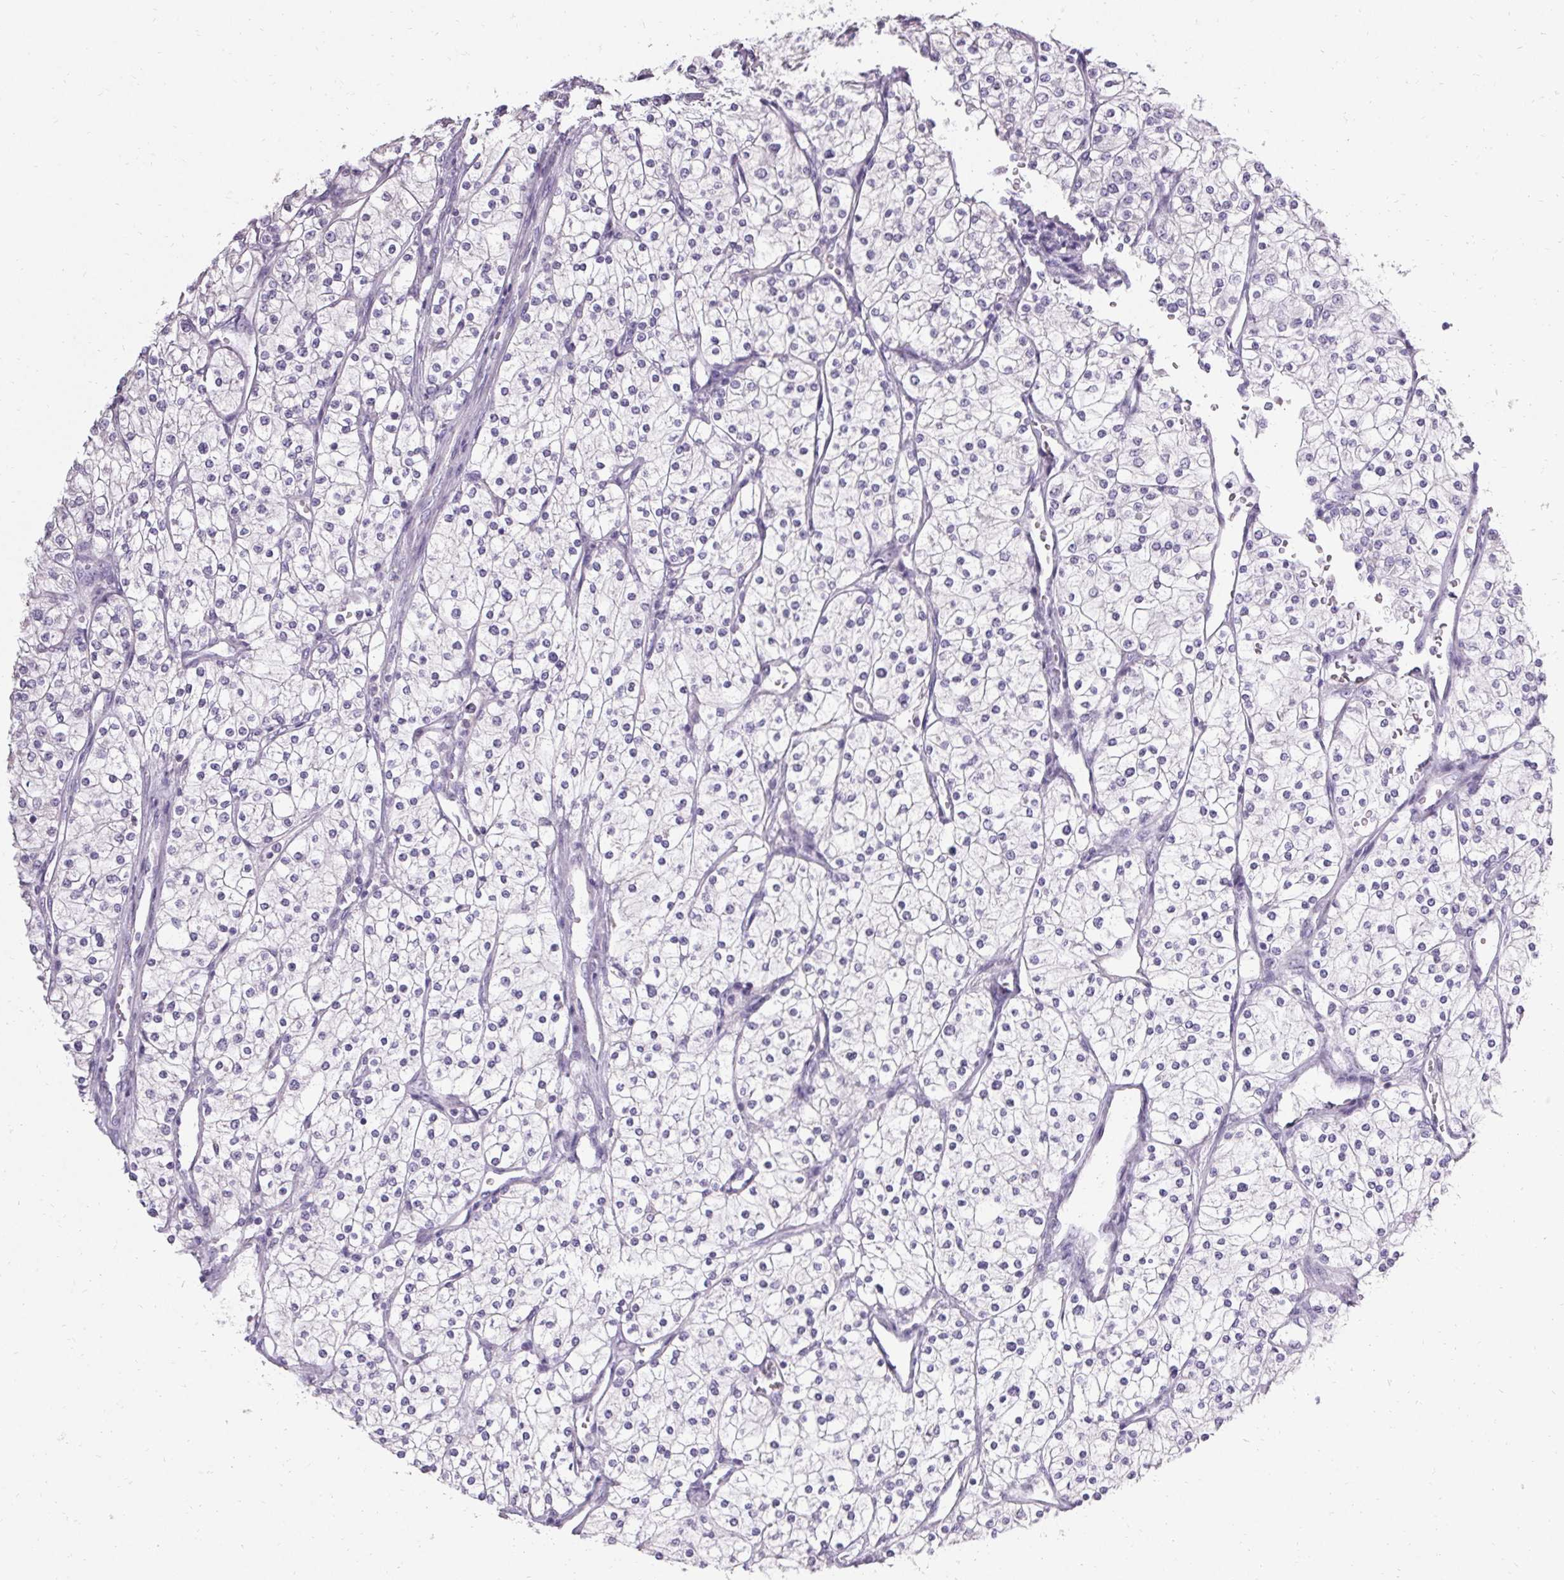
{"staining": {"intensity": "negative", "quantity": "none", "location": "none"}, "tissue": "renal cancer", "cell_type": "Tumor cells", "image_type": "cancer", "snomed": [{"axis": "morphology", "description": "Adenocarcinoma, NOS"}, {"axis": "topography", "description": "Kidney"}], "caption": "This is an IHC histopathology image of renal cancer. There is no staining in tumor cells.", "gene": "PMEL", "patient": {"sex": "male", "age": 80}}